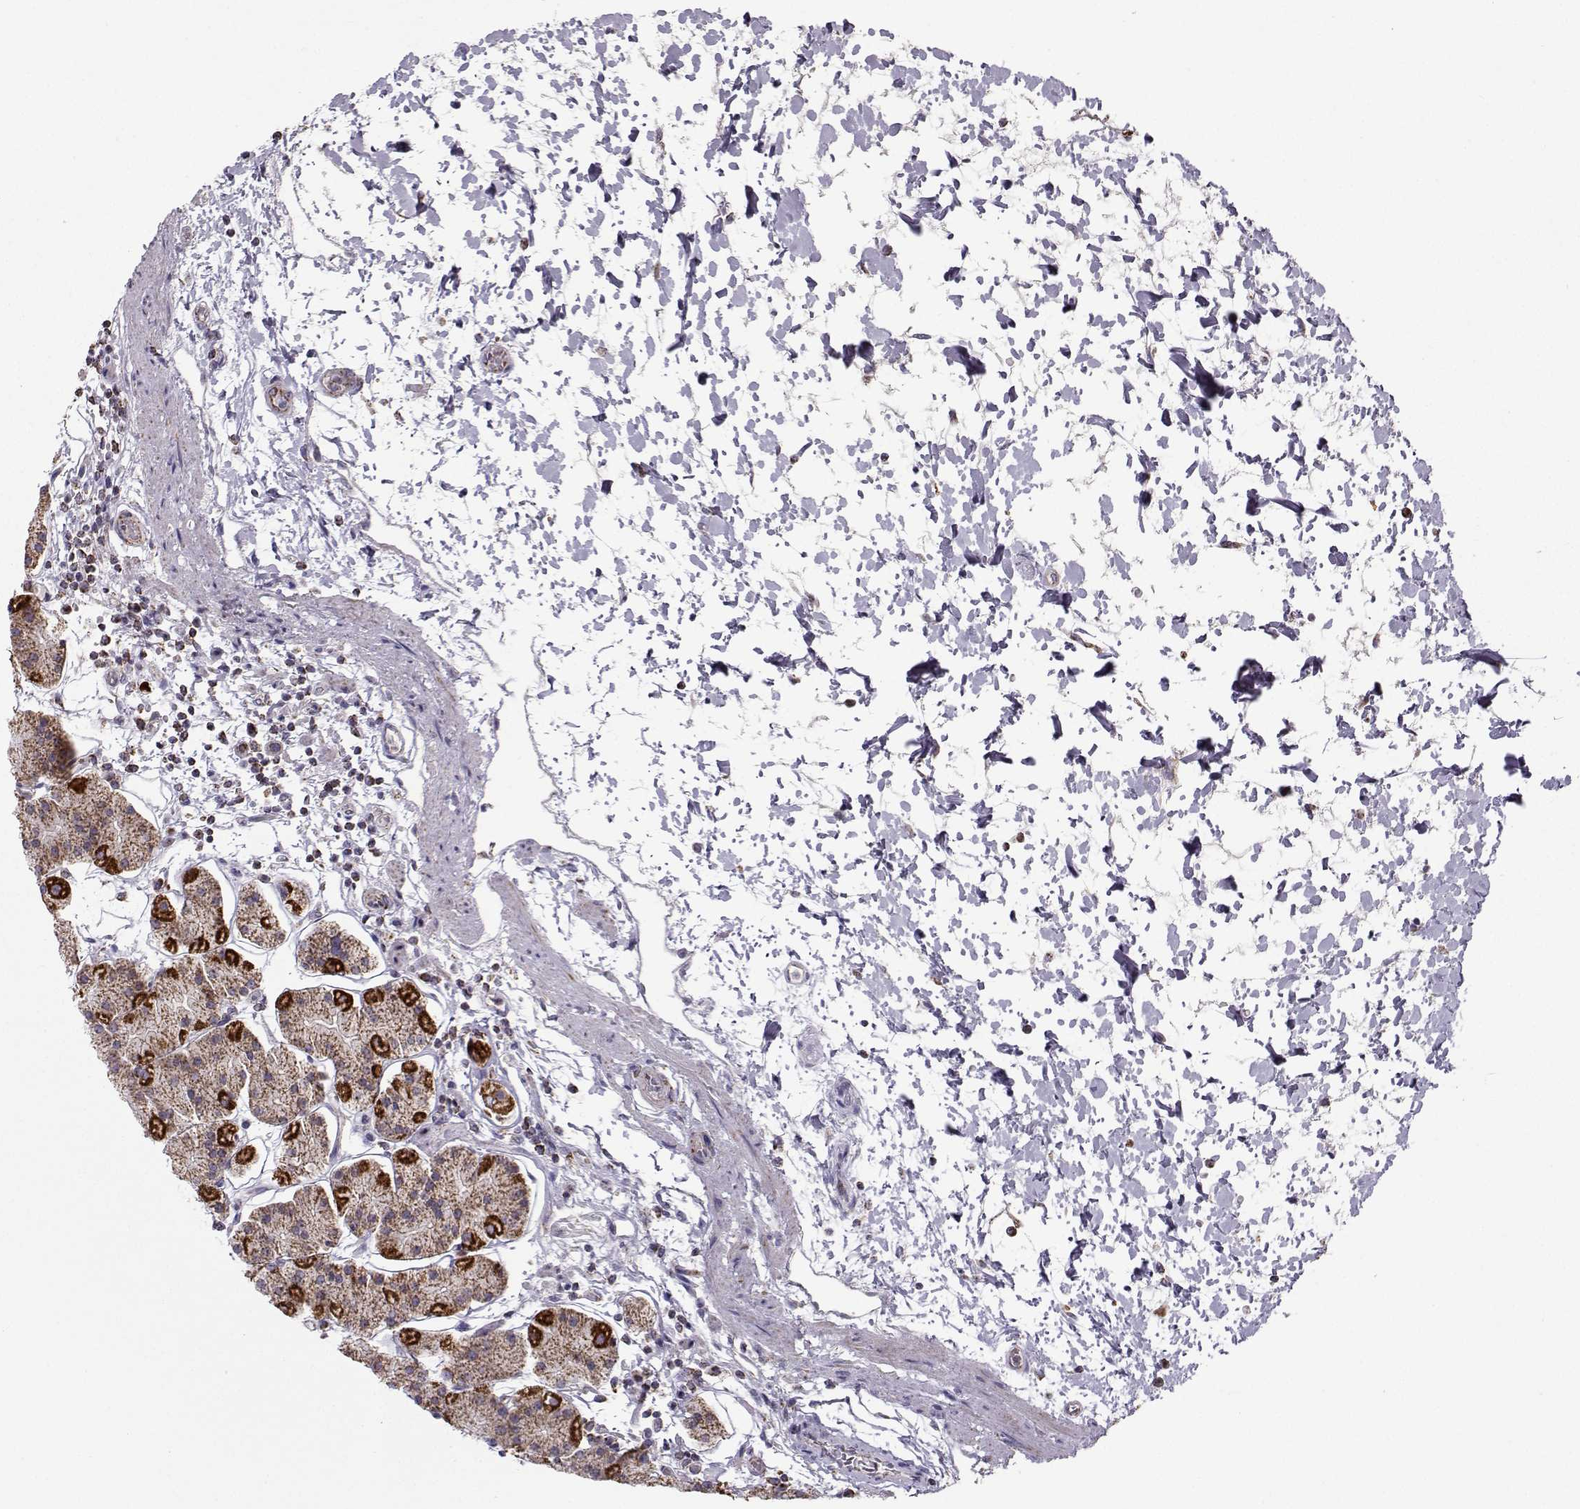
{"staining": {"intensity": "strong", "quantity": "25%-75%", "location": "cytoplasmic/membranous"}, "tissue": "stomach", "cell_type": "Glandular cells", "image_type": "normal", "snomed": [{"axis": "morphology", "description": "Normal tissue, NOS"}, {"axis": "topography", "description": "Stomach"}], "caption": "Immunohistochemistry (IHC) (DAB (3,3'-diaminobenzidine)) staining of benign stomach shows strong cytoplasmic/membranous protein positivity in about 25%-75% of glandular cells. The staining was performed using DAB, with brown indicating positive protein expression. Nuclei are stained blue with hematoxylin.", "gene": "NECAB3", "patient": {"sex": "male", "age": 54}}